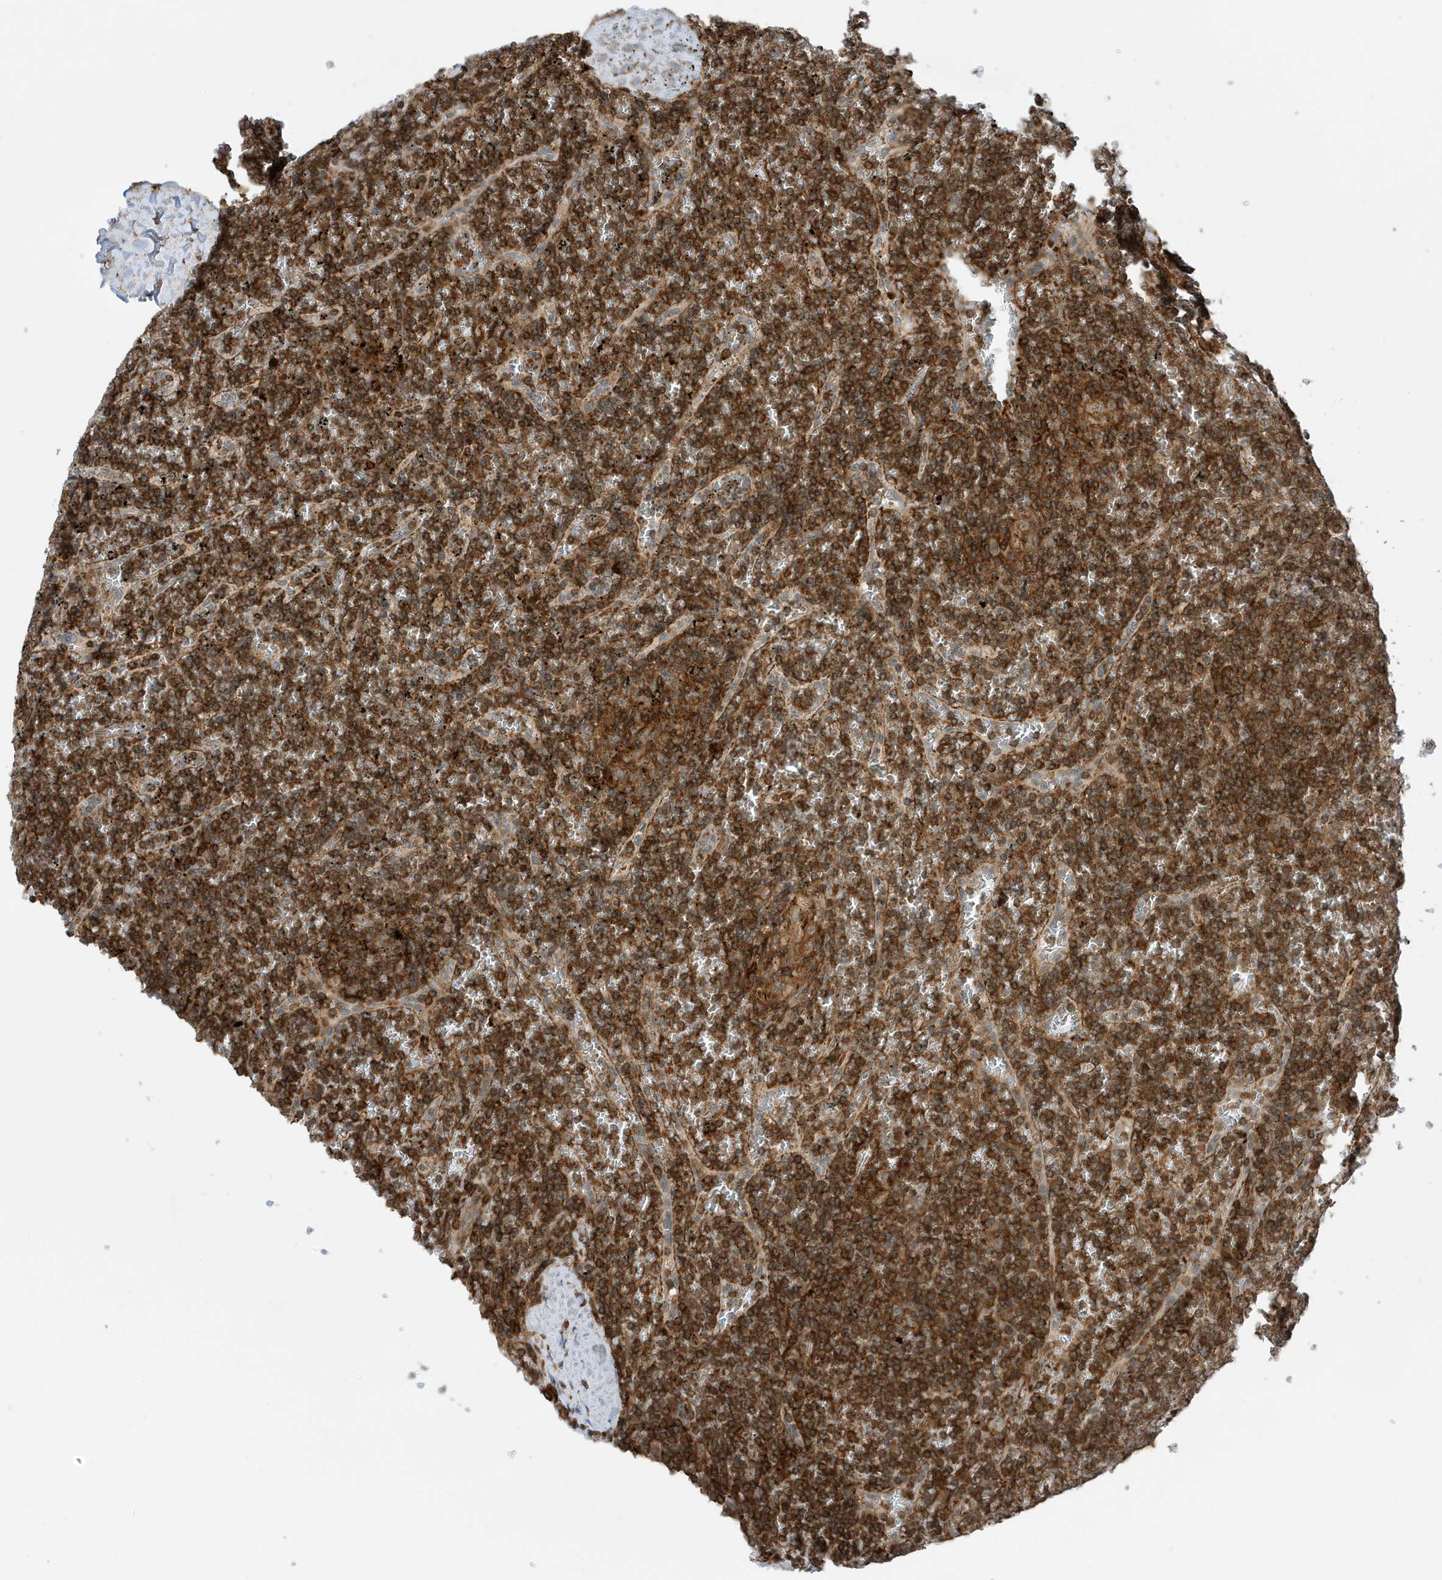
{"staining": {"intensity": "strong", "quantity": ">75%", "location": "cytoplasmic/membranous"}, "tissue": "lymphoma", "cell_type": "Tumor cells", "image_type": "cancer", "snomed": [{"axis": "morphology", "description": "Malignant lymphoma, non-Hodgkin's type, Low grade"}, {"axis": "topography", "description": "Spleen"}], "caption": "Immunohistochemistry (DAB) staining of human lymphoma displays strong cytoplasmic/membranous protein positivity in about >75% of tumor cells.", "gene": "TATDN3", "patient": {"sex": "female", "age": 19}}